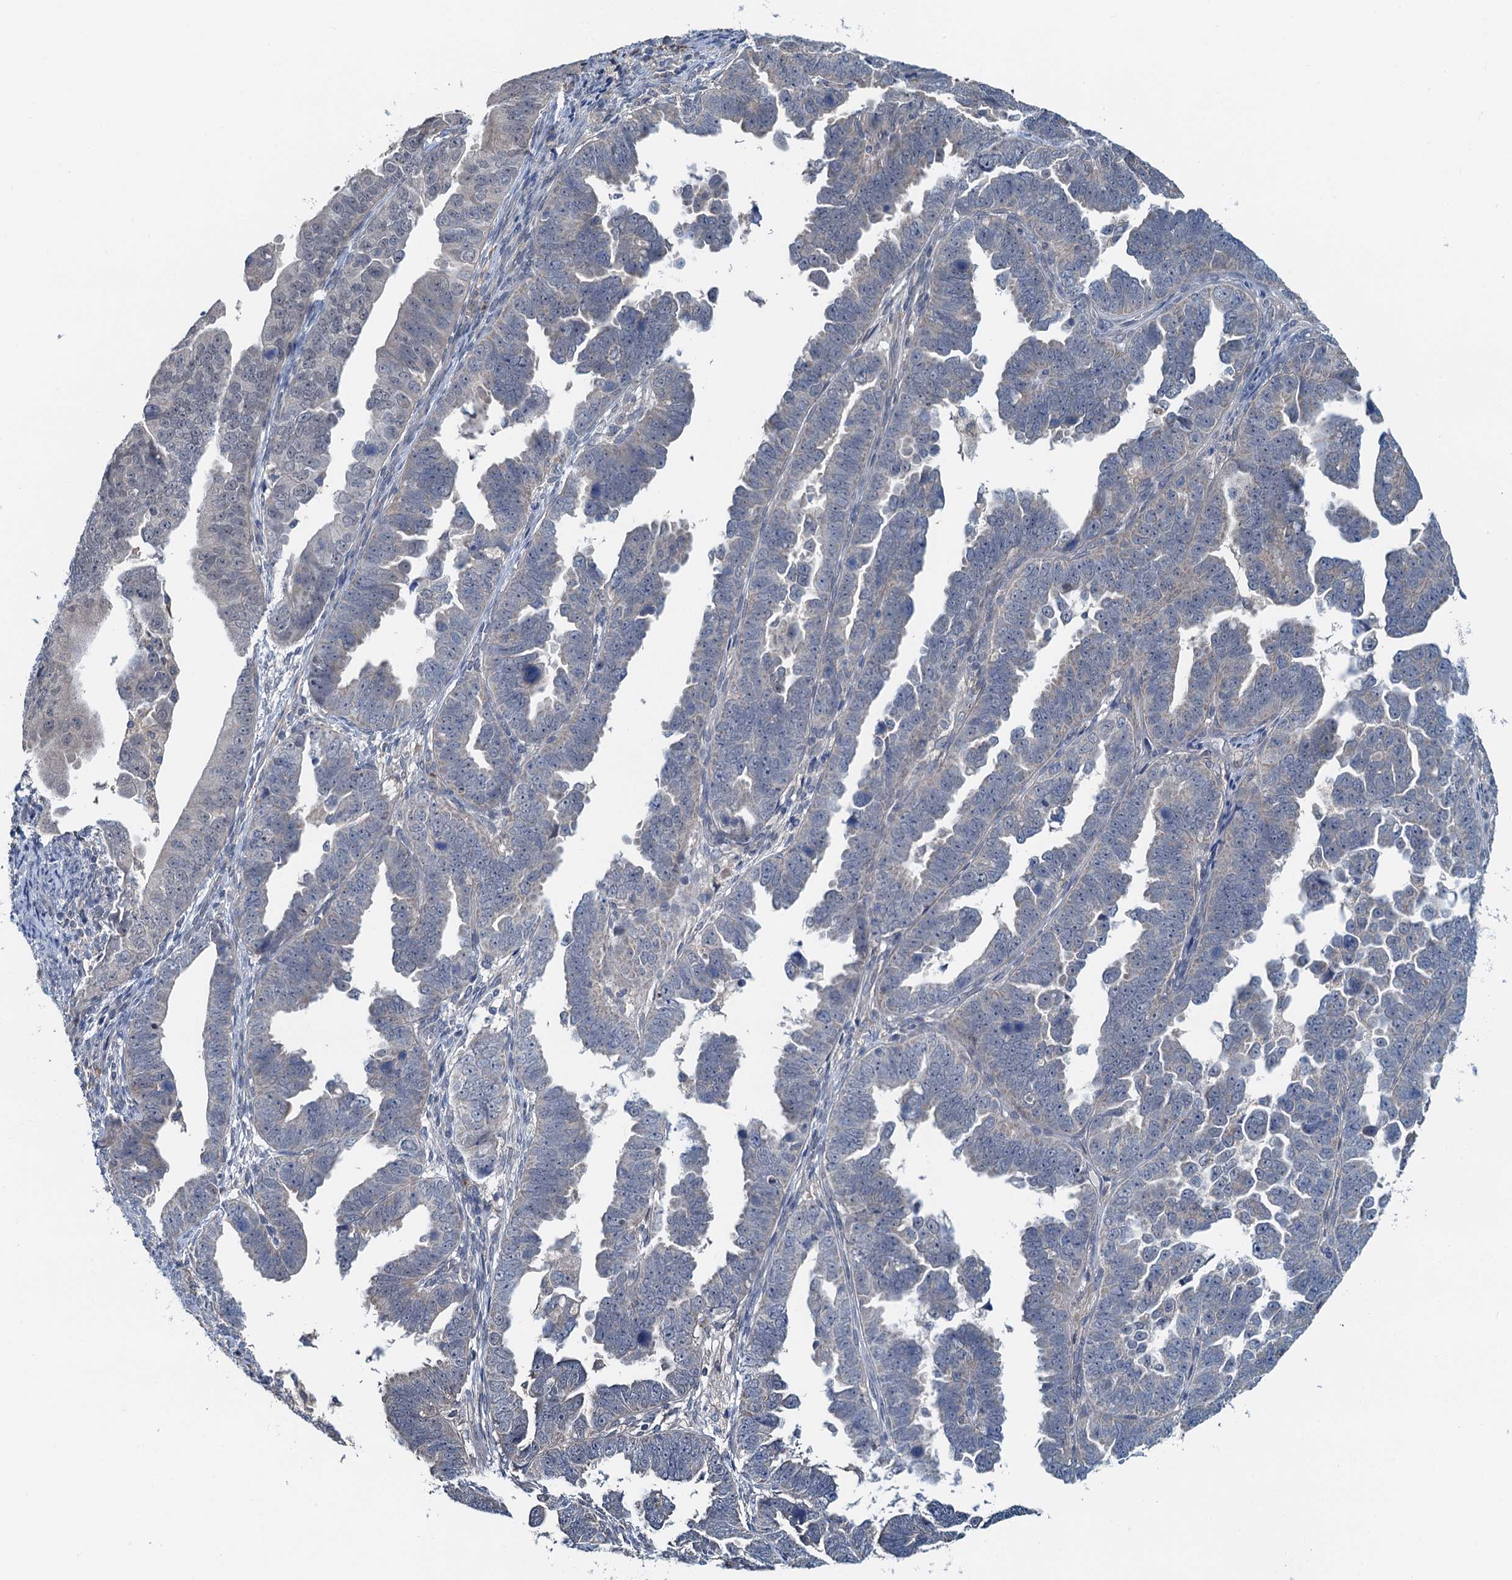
{"staining": {"intensity": "negative", "quantity": "none", "location": "none"}, "tissue": "endometrial cancer", "cell_type": "Tumor cells", "image_type": "cancer", "snomed": [{"axis": "morphology", "description": "Adenocarcinoma, NOS"}, {"axis": "topography", "description": "Endometrium"}], "caption": "A photomicrograph of human endometrial cancer (adenocarcinoma) is negative for staining in tumor cells.", "gene": "ZNF606", "patient": {"sex": "female", "age": 75}}